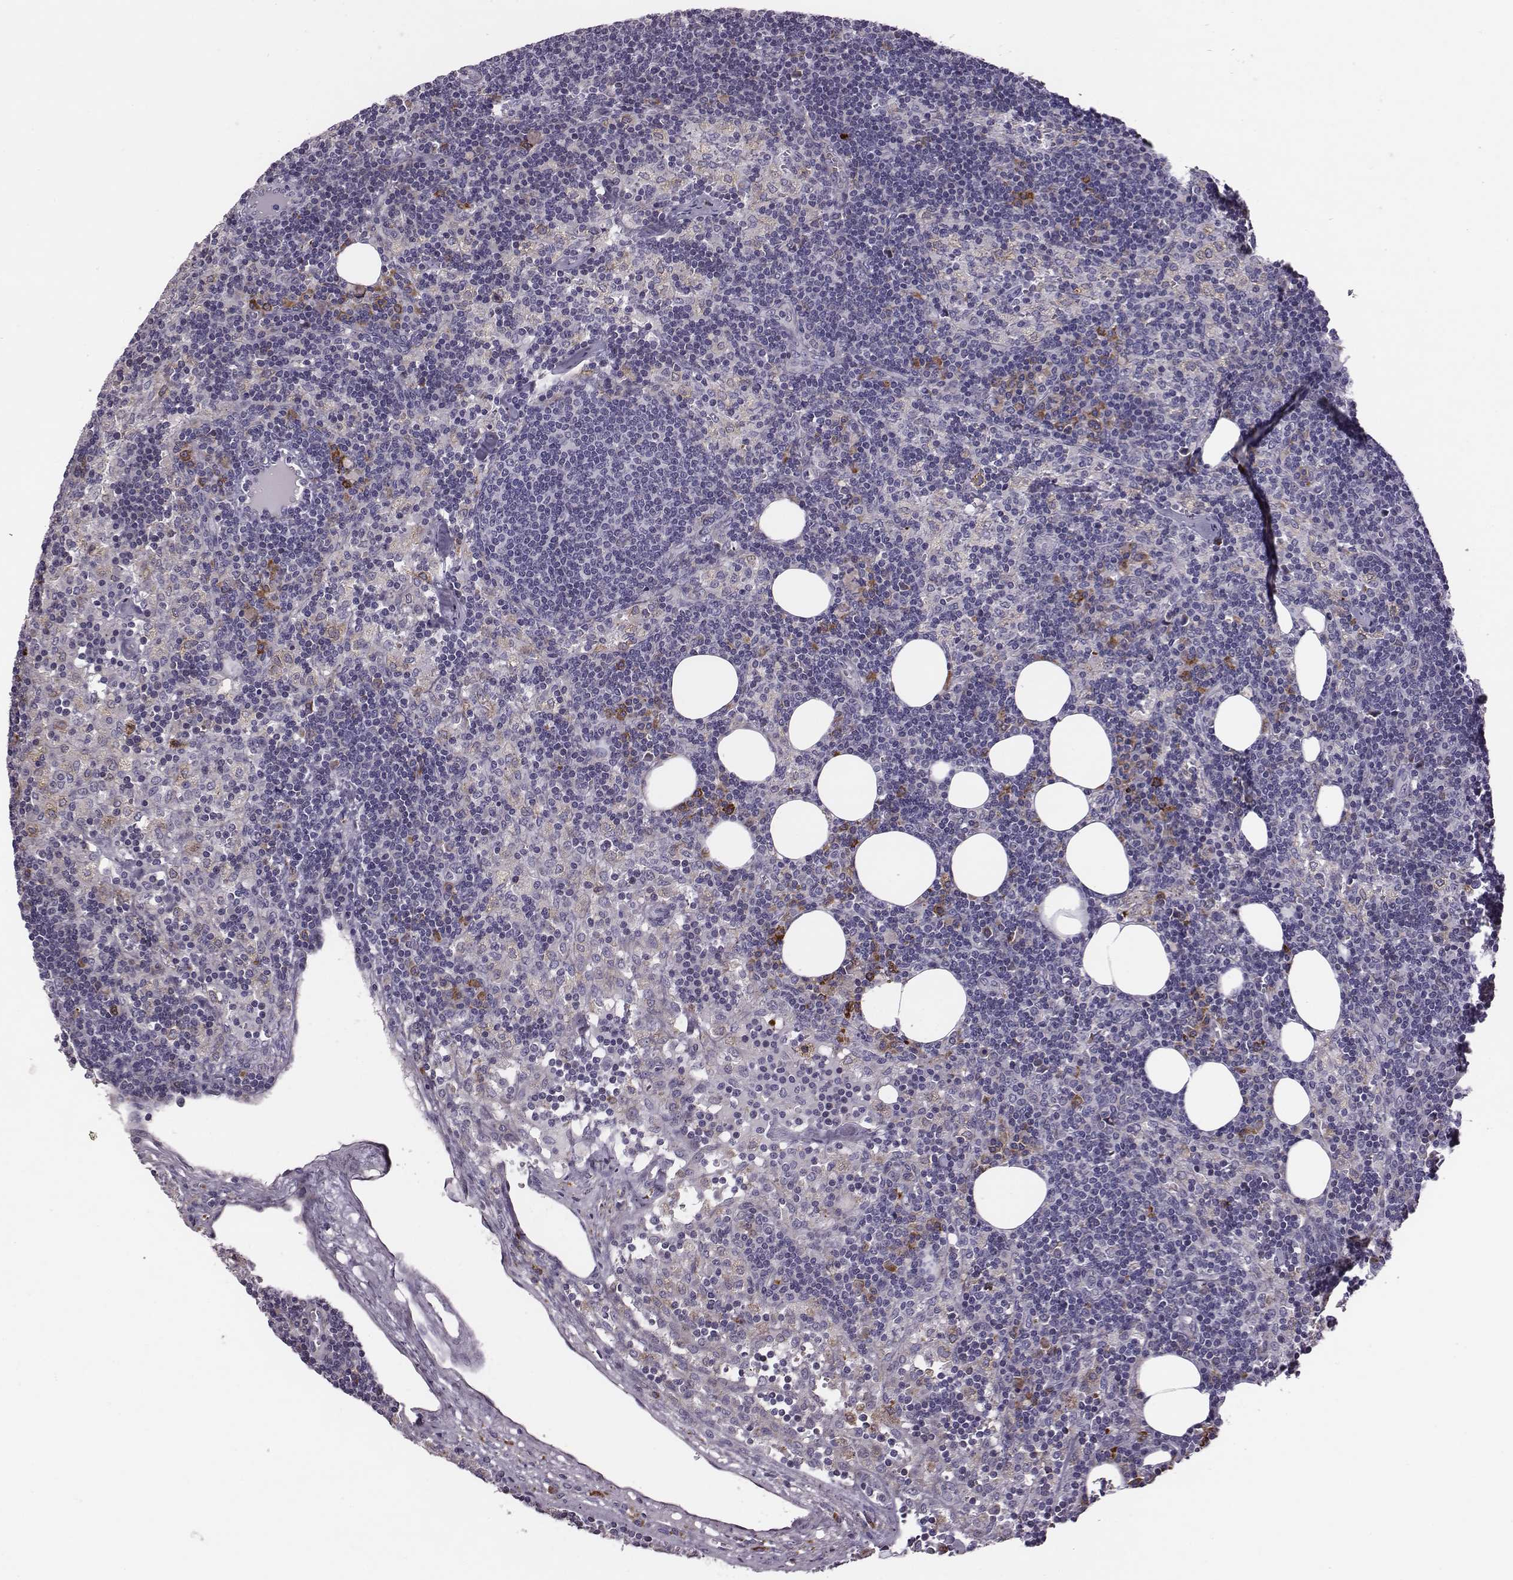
{"staining": {"intensity": "strong", "quantity": "<25%", "location": "cytoplasmic/membranous"}, "tissue": "lymph node", "cell_type": "Germinal center cells", "image_type": "normal", "snomed": [{"axis": "morphology", "description": "Normal tissue, NOS"}, {"axis": "topography", "description": "Lymph node"}], "caption": "Immunohistochemistry staining of unremarkable lymph node, which shows medium levels of strong cytoplasmic/membranous expression in about <25% of germinal center cells indicating strong cytoplasmic/membranous protein positivity. The staining was performed using DAB (brown) for protein detection and nuclei were counterstained in hematoxylin (blue).", "gene": "SELENOI", "patient": {"sex": "female", "age": 52}}